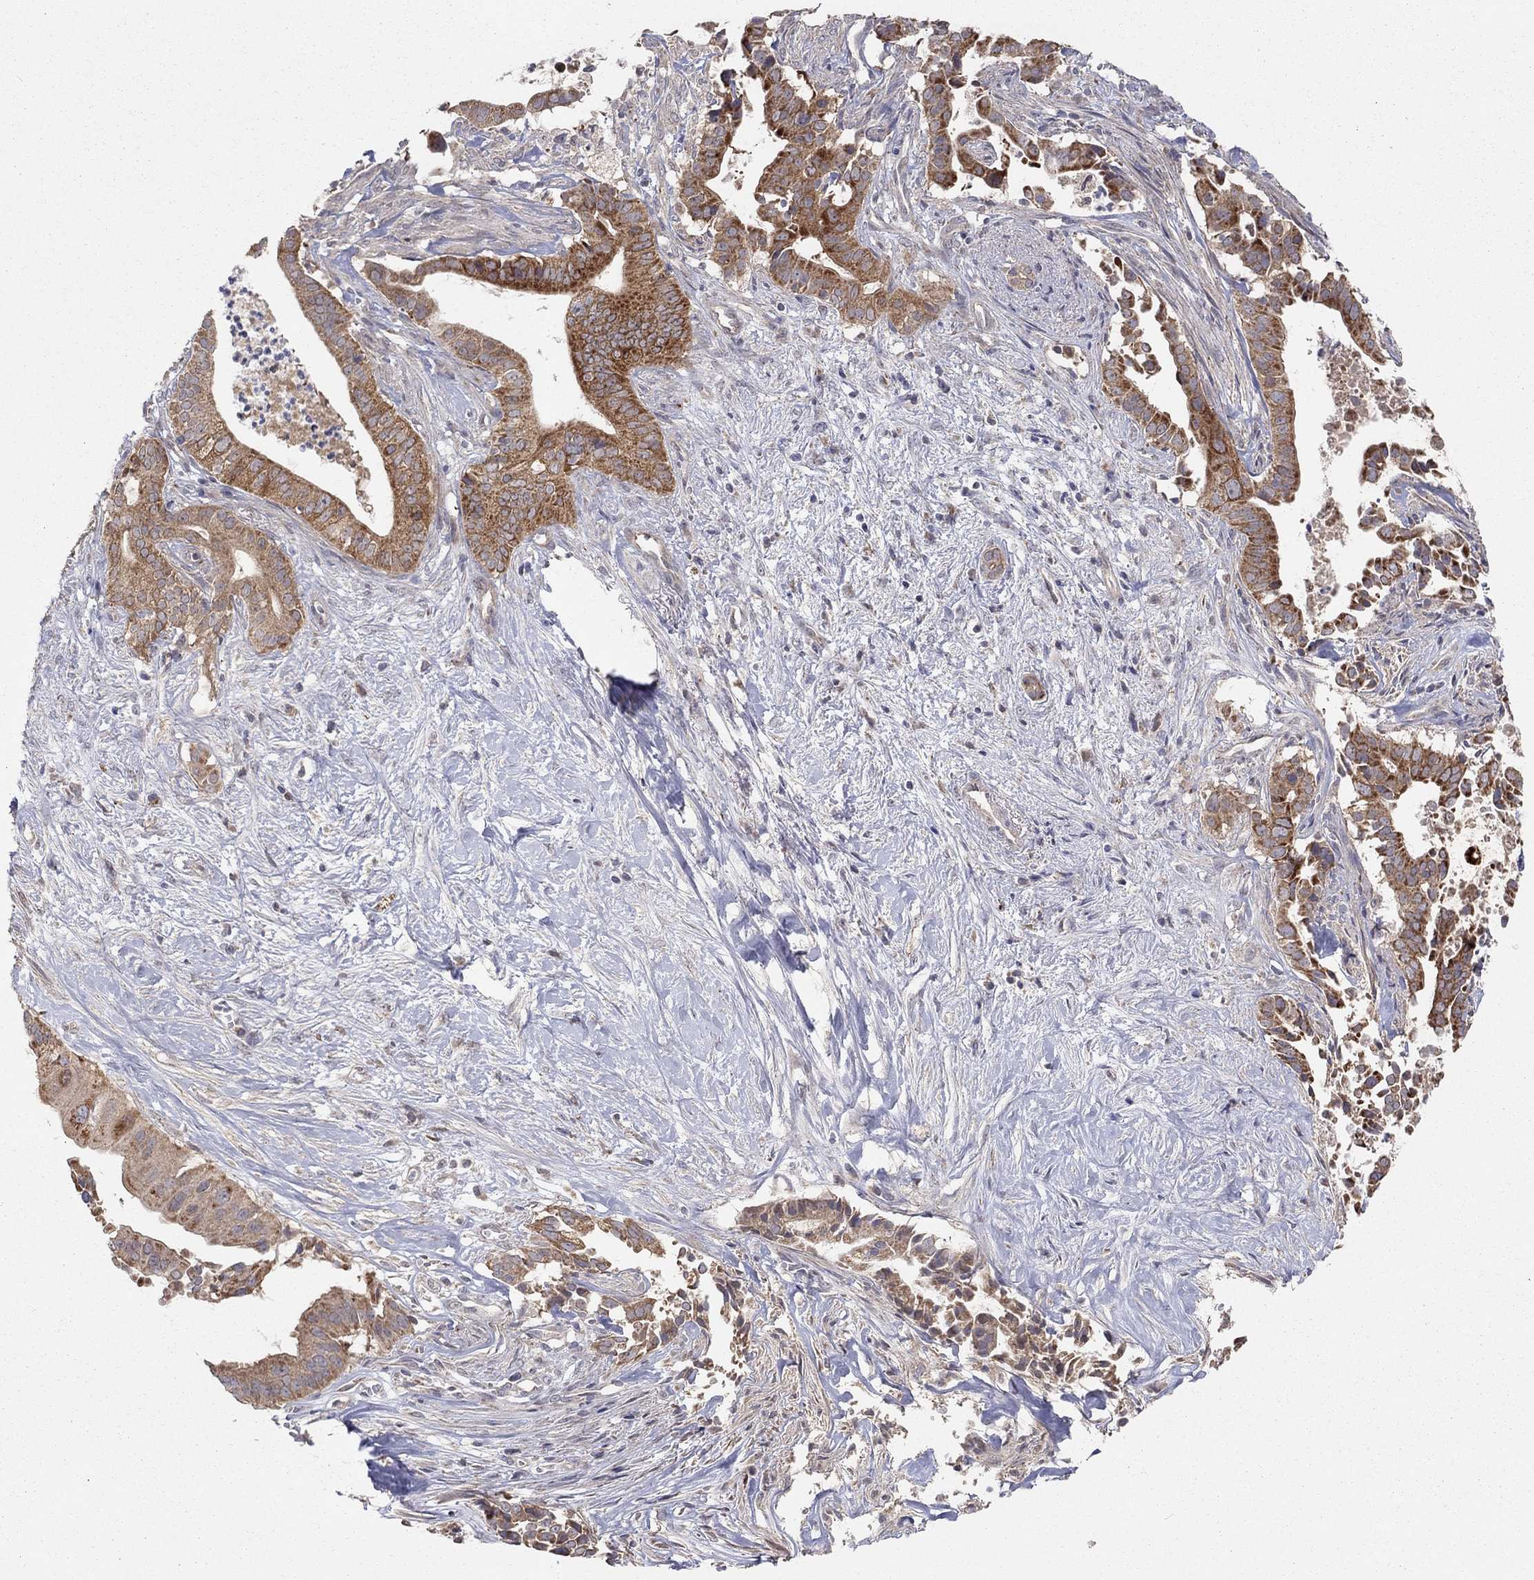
{"staining": {"intensity": "strong", "quantity": "25%-75%", "location": "cytoplasmic/membranous"}, "tissue": "pancreatic cancer", "cell_type": "Tumor cells", "image_type": "cancer", "snomed": [{"axis": "morphology", "description": "Adenocarcinoma, NOS"}, {"axis": "topography", "description": "Pancreas"}], "caption": "Immunohistochemical staining of human pancreatic adenocarcinoma reveals strong cytoplasmic/membranous protein positivity in approximately 25%-75% of tumor cells. The staining is performed using DAB brown chromogen to label protein expression. The nuclei are counter-stained blue using hematoxylin.", "gene": "CRACDL", "patient": {"sex": "male", "age": 61}}